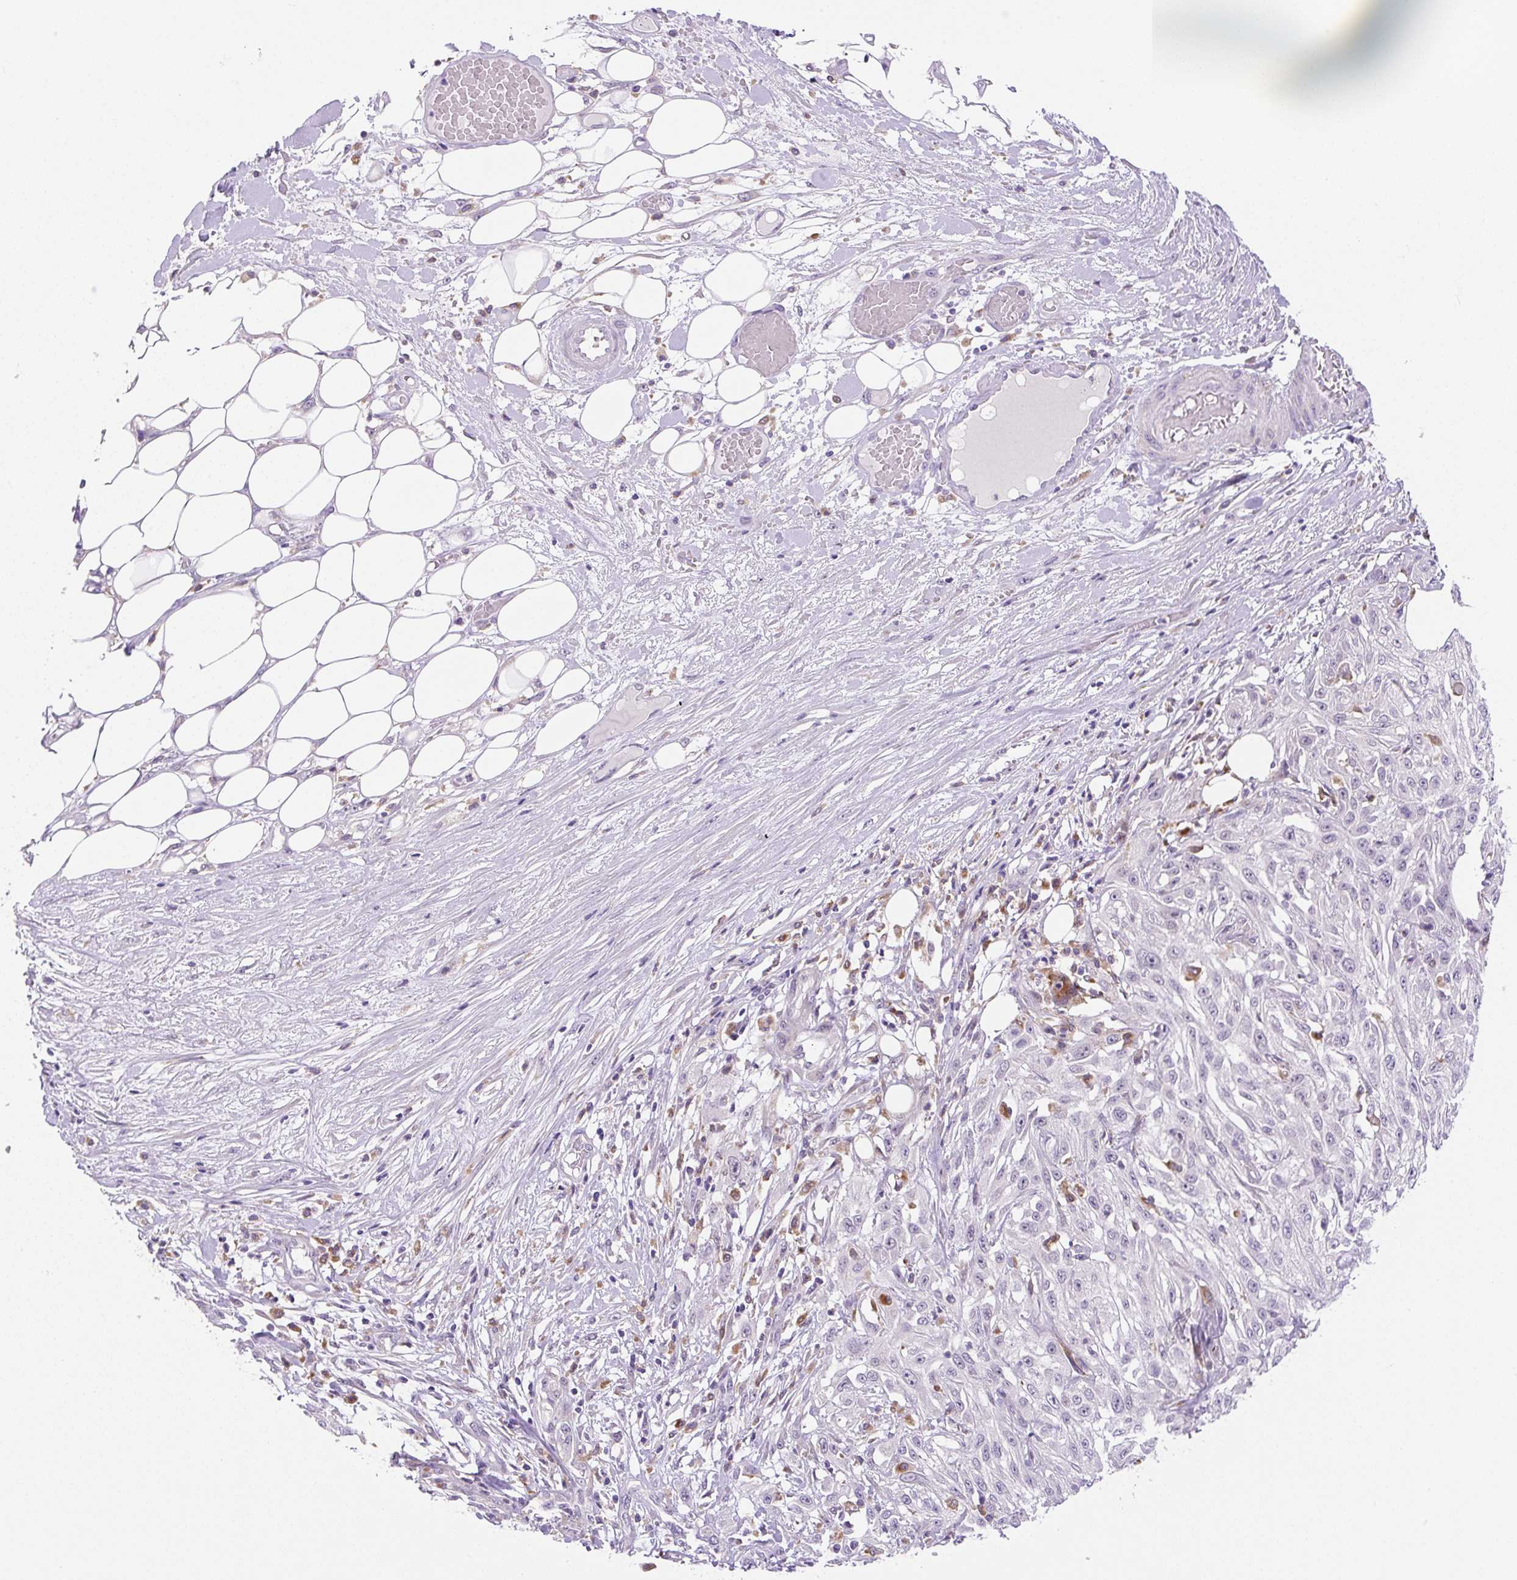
{"staining": {"intensity": "negative", "quantity": "none", "location": "none"}, "tissue": "skin cancer", "cell_type": "Tumor cells", "image_type": "cancer", "snomed": [{"axis": "morphology", "description": "Squamous cell carcinoma, NOS"}, {"axis": "morphology", "description": "Squamous cell carcinoma, metastatic, NOS"}, {"axis": "topography", "description": "Skin"}, {"axis": "topography", "description": "Lymph node"}], "caption": "High magnification brightfield microscopy of skin squamous cell carcinoma stained with DAB (brown) and counterstained with hematoxylin (blue): tumor cells show no significant staining.", "gene": "CEBPZOS", "patient": {"sex": "male", "age": 75}}